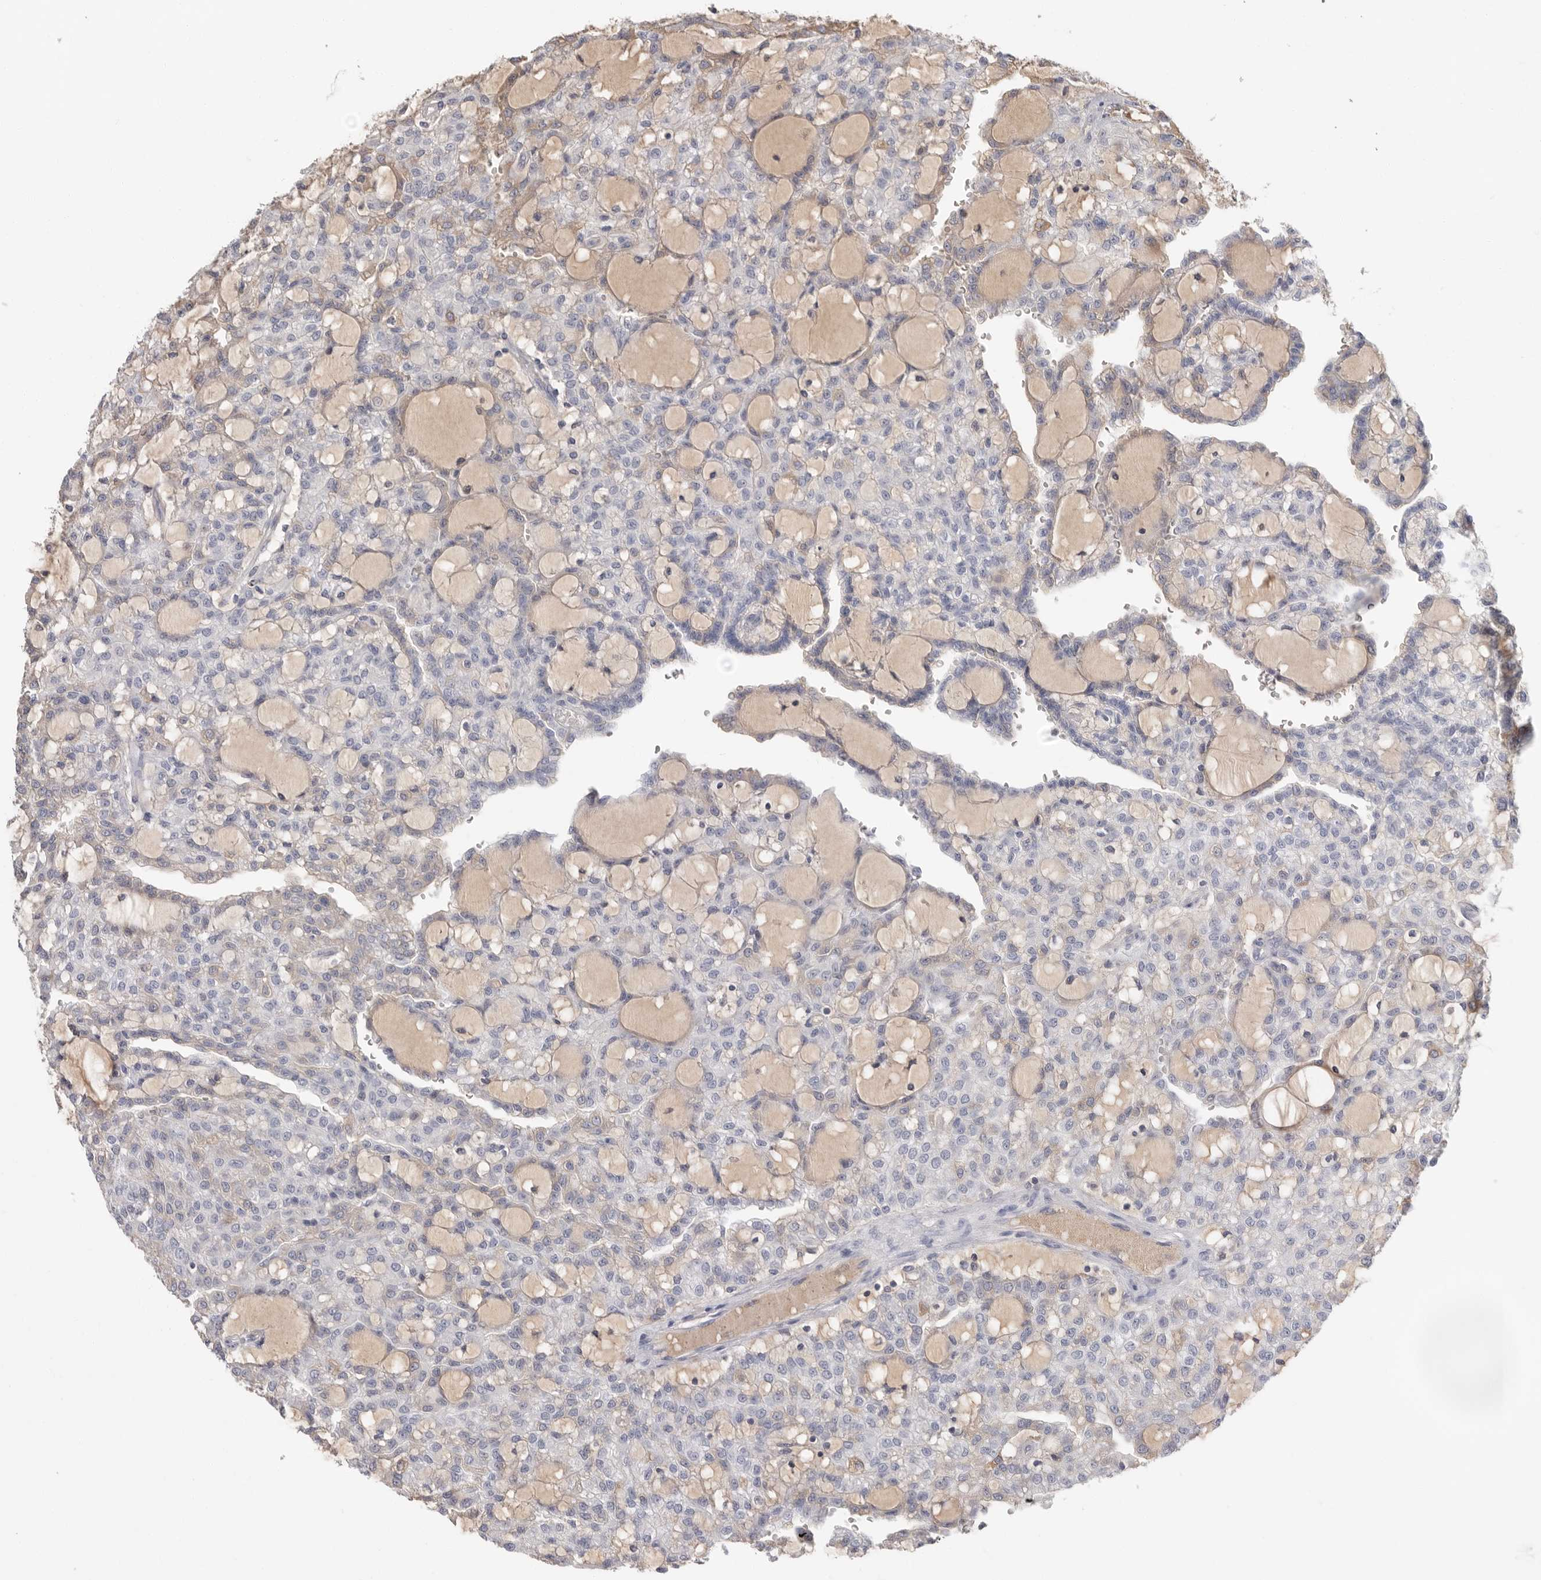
{"staining": {"intensity": "negative", "quantity": "none", "location": "none"}, "tissue": "renal cancer", "cell_type": "Tumor cells", "image_type": "cancer", "snomed": [{"axis": "morphology", "description": "Adenocarcinoma, NOS"}, {"axis": "topography", "description": "Kidney"}], "caption": "This image is of renal cancer stained with immunohistochemistry (IHC) to label a protein in brown with the nuclei are counter-stained blue. There is no expression in tumor cells.", "gene": "APOA2", "patient": {"sex": "male", "age": 63}}